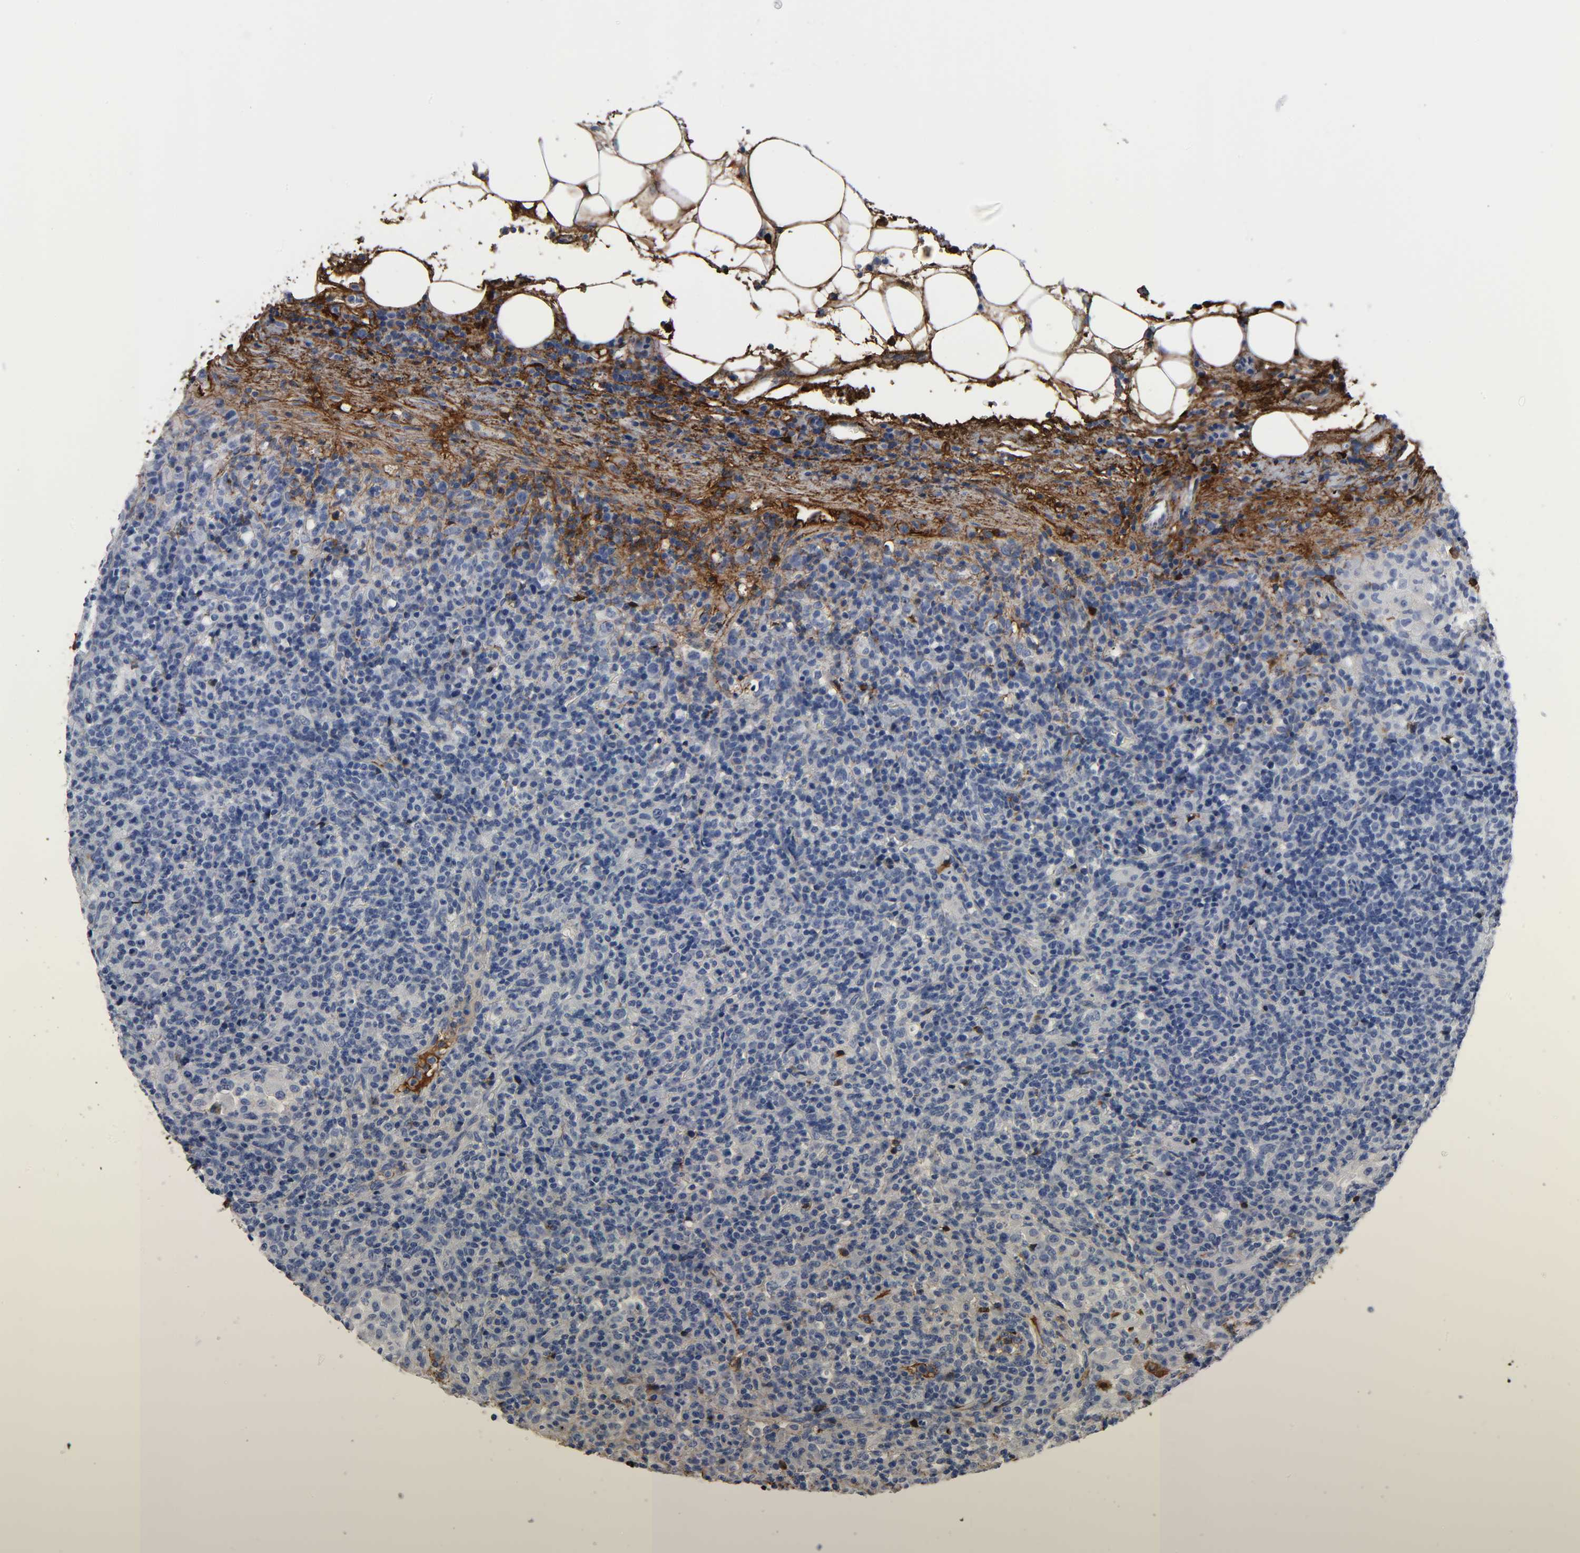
{"staining": {"intensity": "negative", "quantity": "none", "location": "none"}, "tissue": "lymphoma", "cell_type": "Tumor cells", "image_type": "cancer", "snomed": [{"axis": "morphology", "description": "Hodgkin's disease, NOS"}, {"axis": "topography", "description": "Lymph node"}], "caption": "High power microscopy photomicrograph of an immunohistochemistry (IHC) micrograph of Hodgkin's disease, revealing no significant expression in tumor cells.", "gene": "FBLN1", "patient": {"sex": "male", "age": 65}}